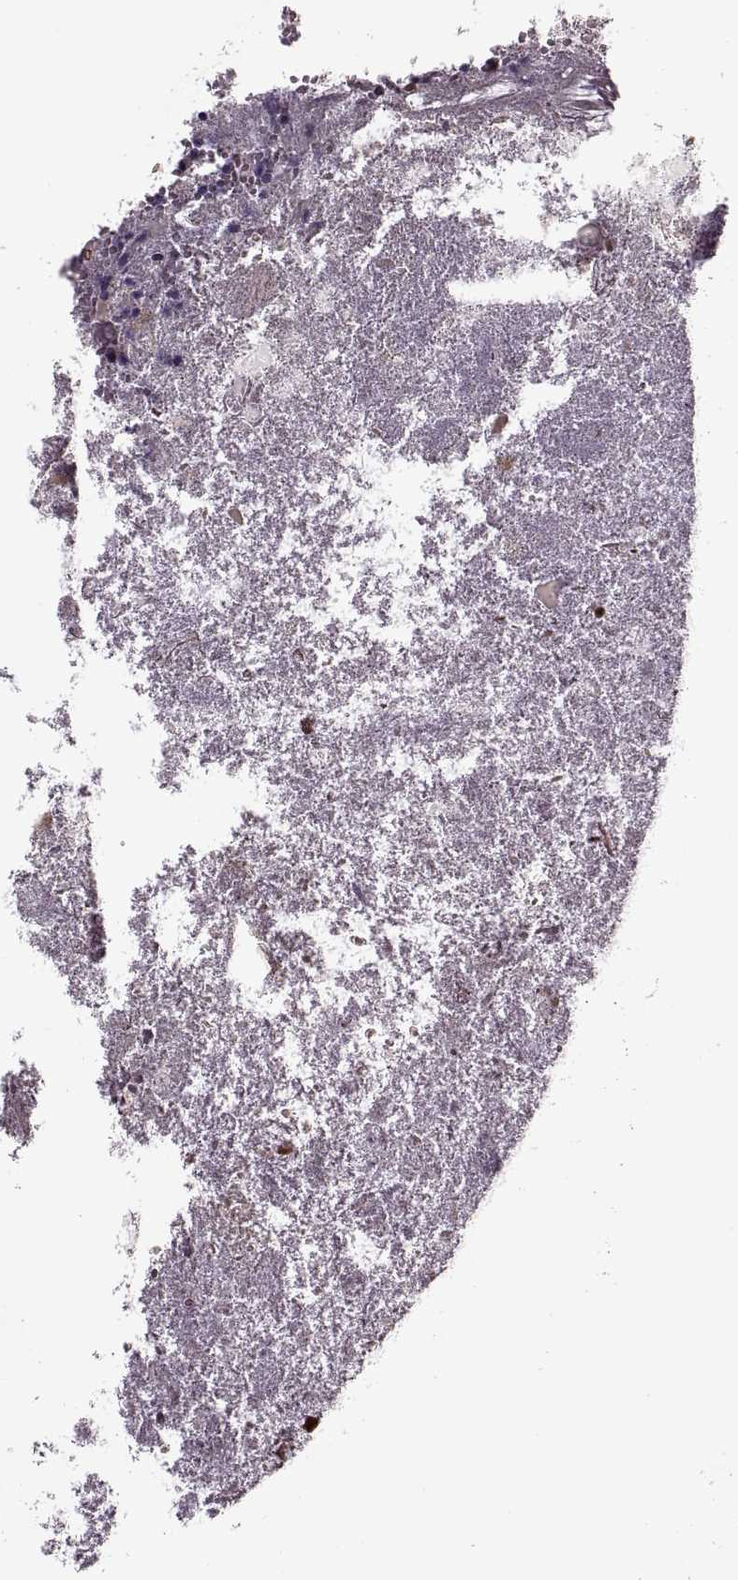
{"staining": {"intensity": "negative", "quantity": "none", "location": "none"}, "tissue": "appendix", "cell_type": "Glandular cells", "image_type": "normal", "snomed": [{"axis": "morphology", "description": "Normal tissue, NOS"}, {"axis": "topography", "description": "Appendix"}], "caption": "DAB (3,3'-diaminobenzidine) immunohistochemical staining of normal appendix exhibits no significant staining in glandular cells.", "gene": "PRSS37", "patient": {"sex": "female", "age": 23}}